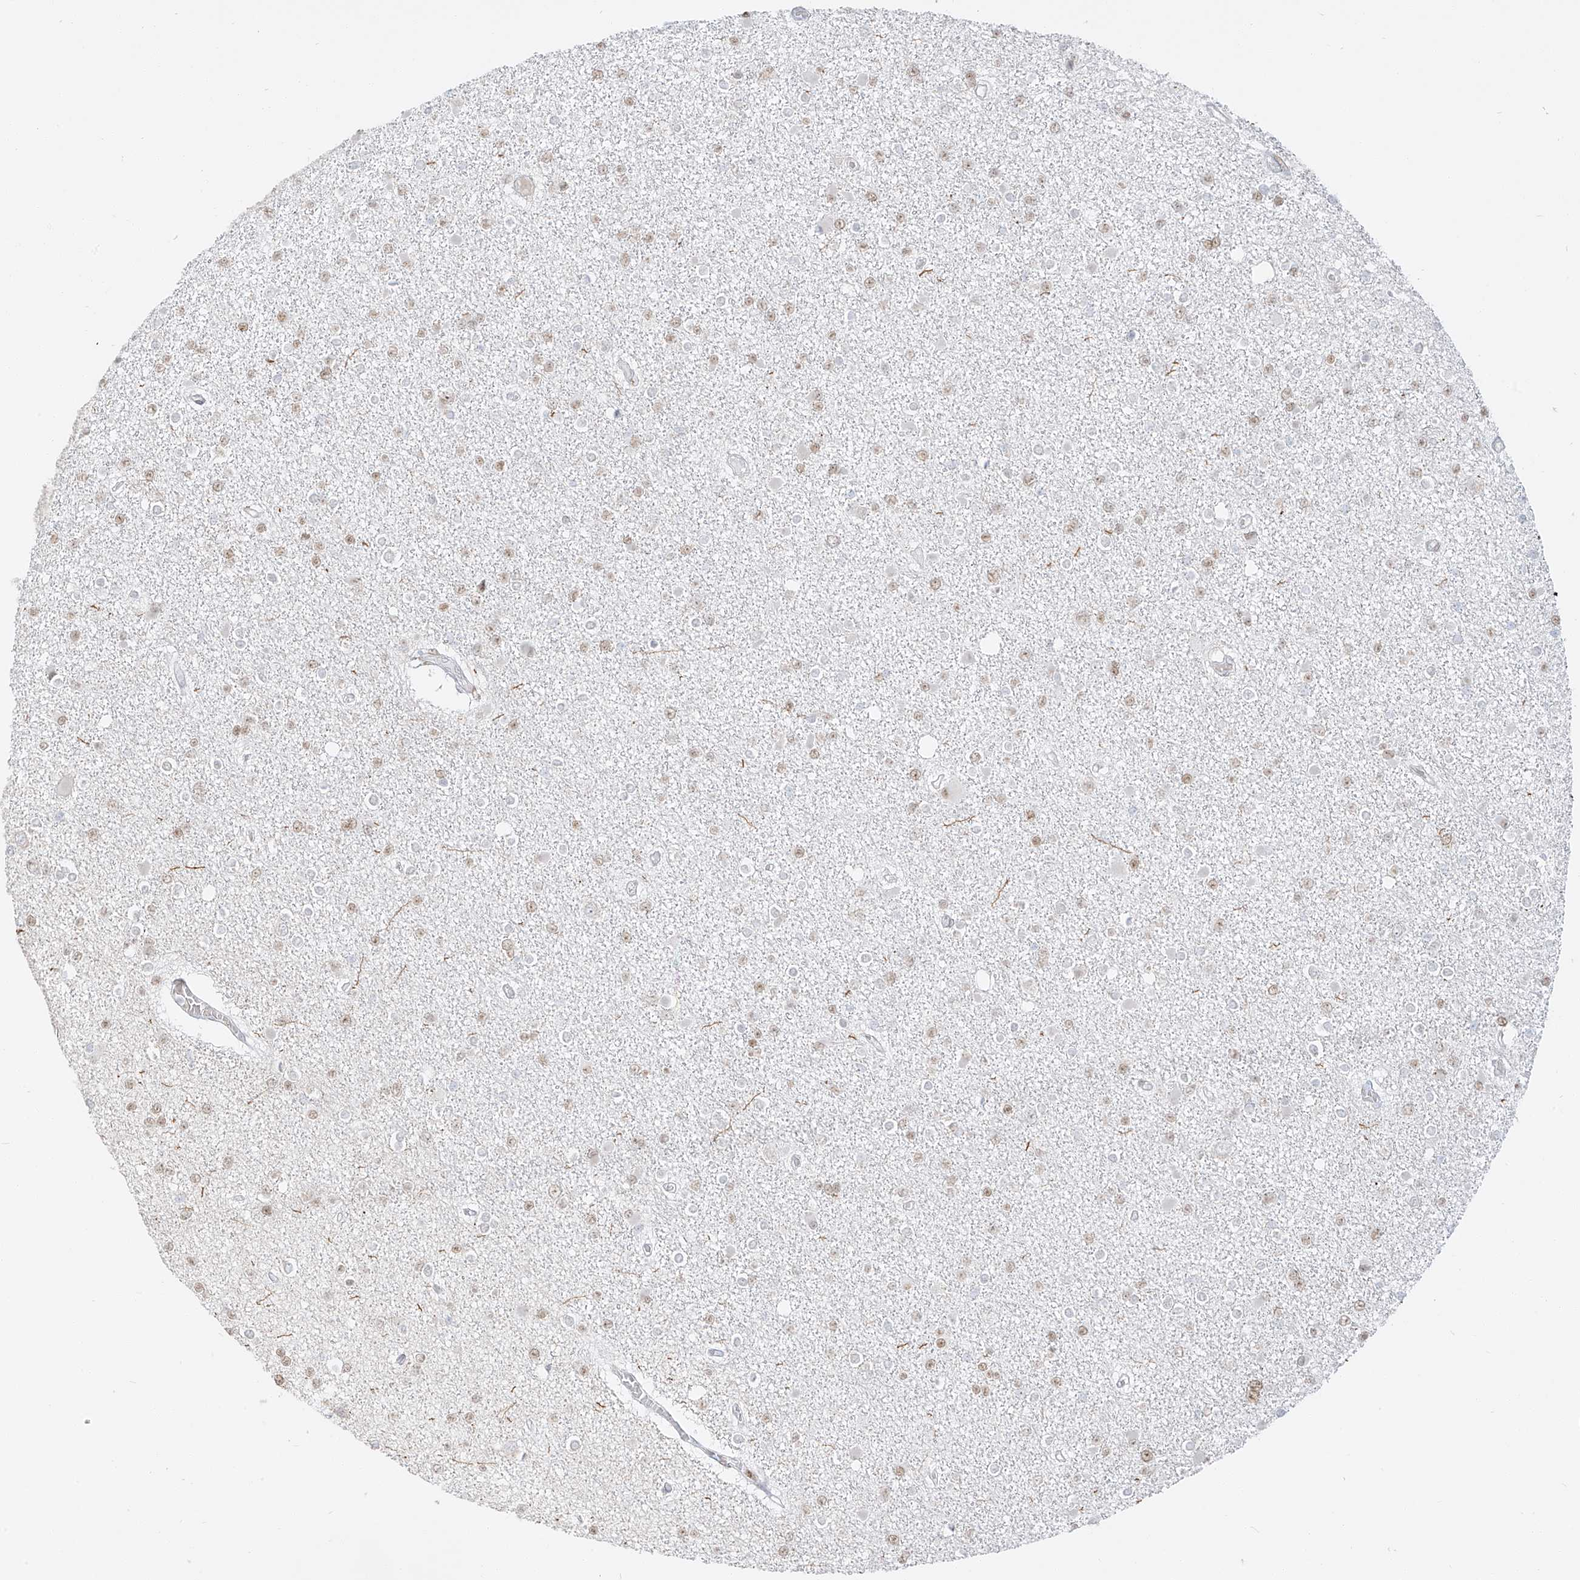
{"staining": {"intensity": "weak", "quantity": "25%-75%", "location": "nuclear"}, "tissue": "glioma", "cell_type": "Tumor cells", "image_type": "cancer", "snomed": [{"axis": "morphology", "description": "Glioma, malignant, Low grade"}, {"axis": "topography", "description": "Brain"}], "caption": "Weak nuclear expression is present in approximately 25%-75% of tumor cells in malignant glioma (low-grade).", "gene": "ZNF774", "patient": {"sex": "female", "age": 22}}